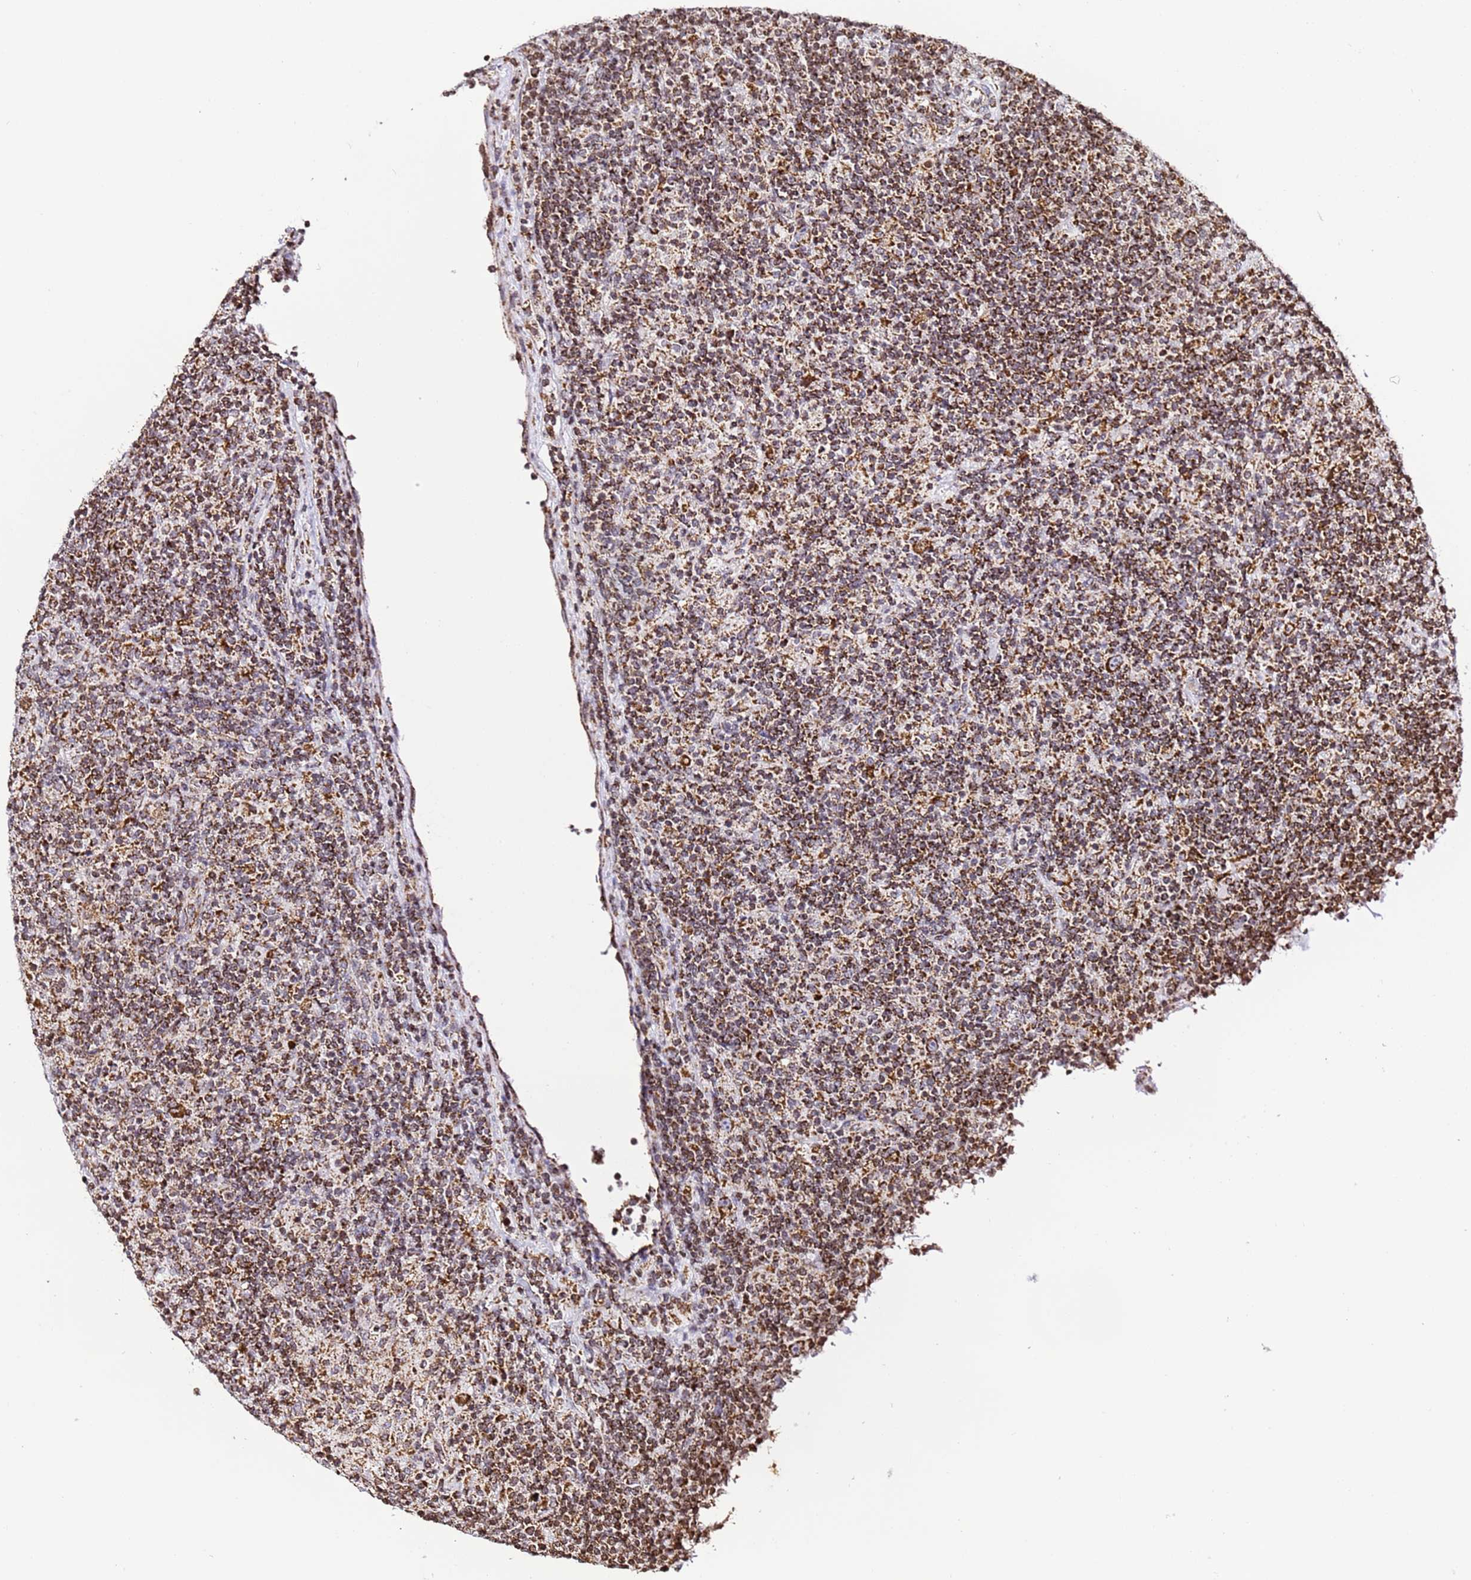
{"staining": {"intensity": "strong", "quantity": ">75%", "location": "cytoplasmic/membranous"}, "tissue": "lymphoma", "cell_type": "Tumor cells", "image_type": "cancer", "snomed": [{"axis": "morphology", "description": "Hodgkin's disease, NOS"}, {"axis": "topography", "description": "Lymph node"}], "caption": "Protein analysis of lymphoma tissue demonstrates strong cytoplasmic/membranous staining in about >75% of tumor cells.", "gene": "HSPE1", "patient": {"sex": "male", "age": 70}}